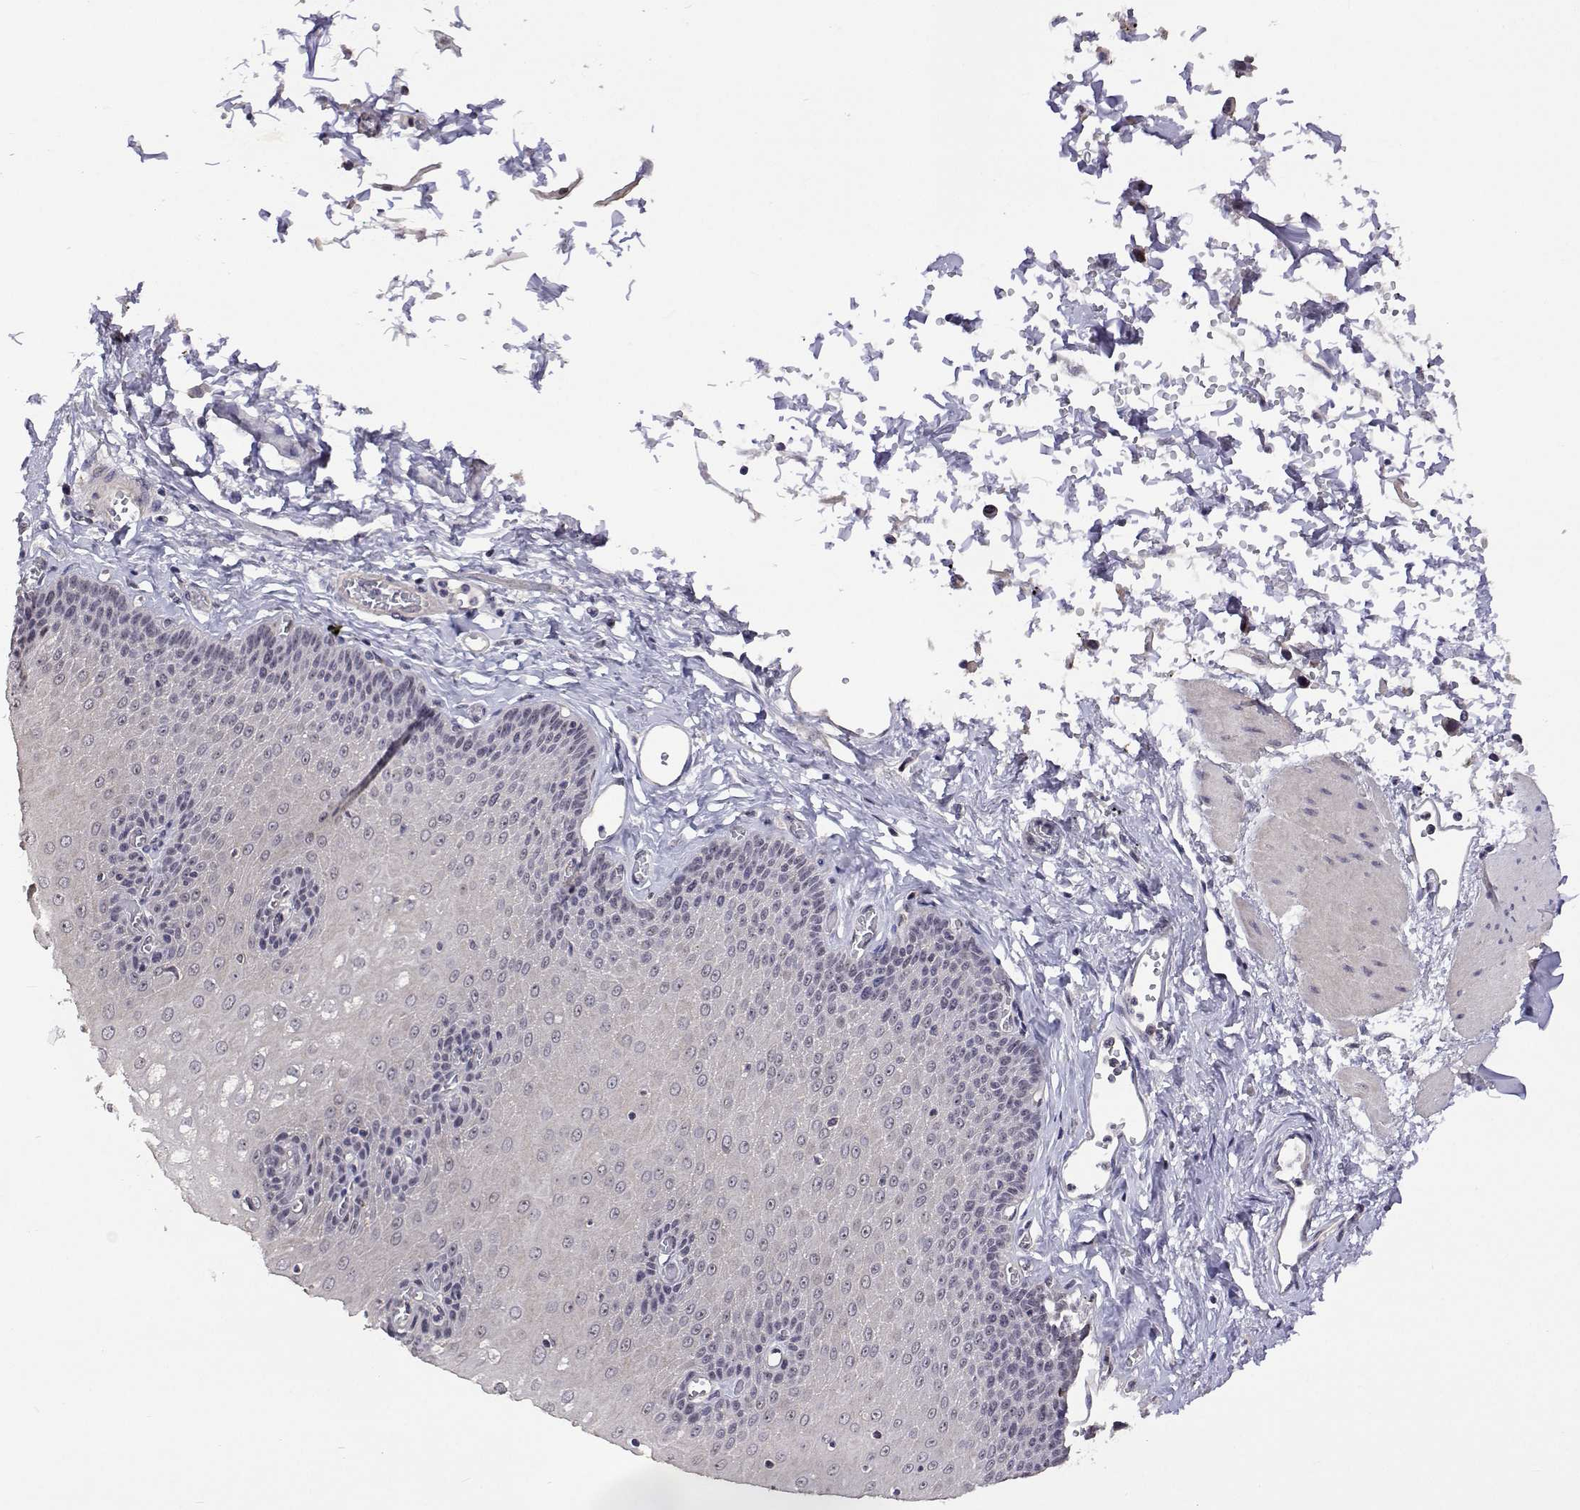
{"staining": {"intensity": "weak", "quantity": "25%-75%", "location": "nuclear"}, "tissue": "esophagus", "cell_type": "Squamous epithelial cells", "image_type": "normal", "snomed": [{"axis": "morphology", "description": "Normal tissue, NOS"}, {"axis": "topography", "description": "Esophagus"}], "caption": "Brown immunohistochemical staining in normal esophagus exhibits weak nuclear expression in approximately 25%-75% of squamous epithelial cells. (brown staining indicates protein expression, while blue staining denotes nuclei).", "gene": "NHP2", "patient": {"sex": "male", "age": 60}}